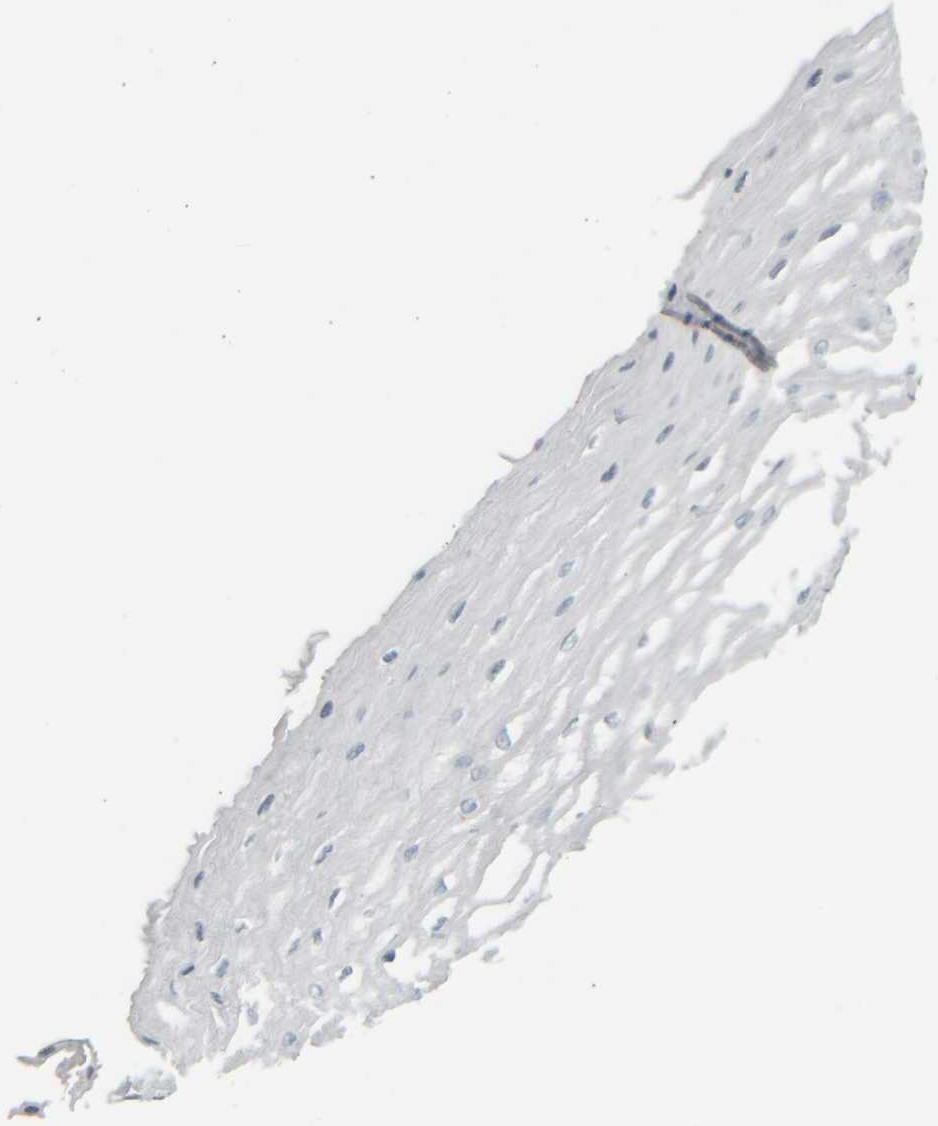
{"staining": {"intensity": "negative", "quantity": "none", "location": "none"}, "tissue": "esophagus", "cell_type": "Squamous epithelial cells", "image_type": "normal", "snomed": [{"axis": "morphology", "description": "Normal tissue, NOS"}, {"axis": "topography", "description": "Esophagus"}], "caption": "IHC histopathology image of unremarkable esophagus: esophagus stained with DAB (3,3'-diaminobenzidine) exhibits no significant protein positivity in squamous epithelial cells.", "gene": "TPSAB1", "patient": {"sex": "male", "age": 54}}